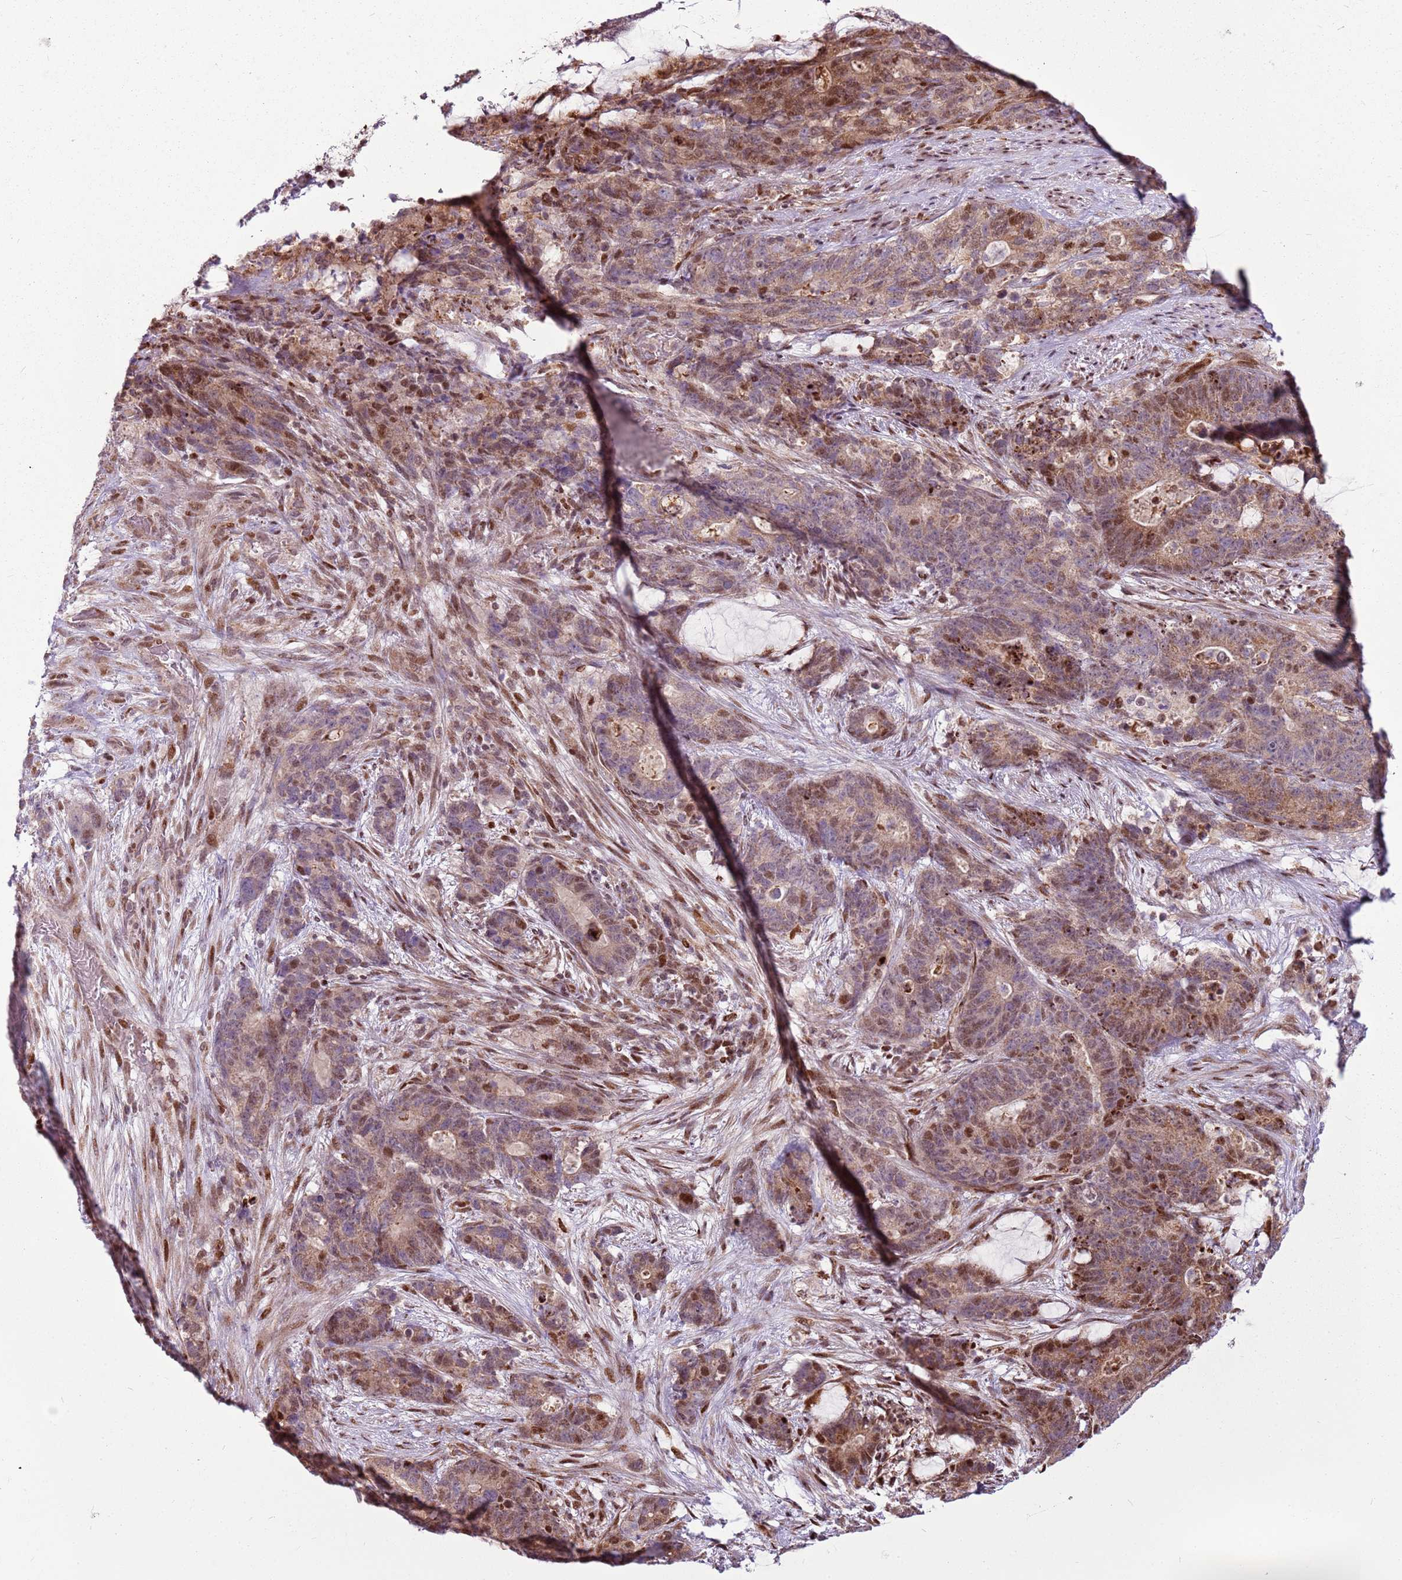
{"staining": {"intensity": "moderate", "quantity": "25%-75%", "location": "cytoplasmic/membranous,nuclear"}, "tissue": "stomach cancer", "cell_type": "Tumor cells", "image_type": "cancer", "snomed": [{"axis": "morphology", "description": "Adenocarcinoma, NOS"}, {"axis": "topography", "description": "Stomach"}], "caption": "This is a photomicrograph of immunohistochemistry staining of adenocarcinoma (stomach), which shows moderate staining in the cytoplasmic/membranous and nuclear of tumor cells.", "gene": "PCTP", "patient": {"sex": "female", "age": 76}}